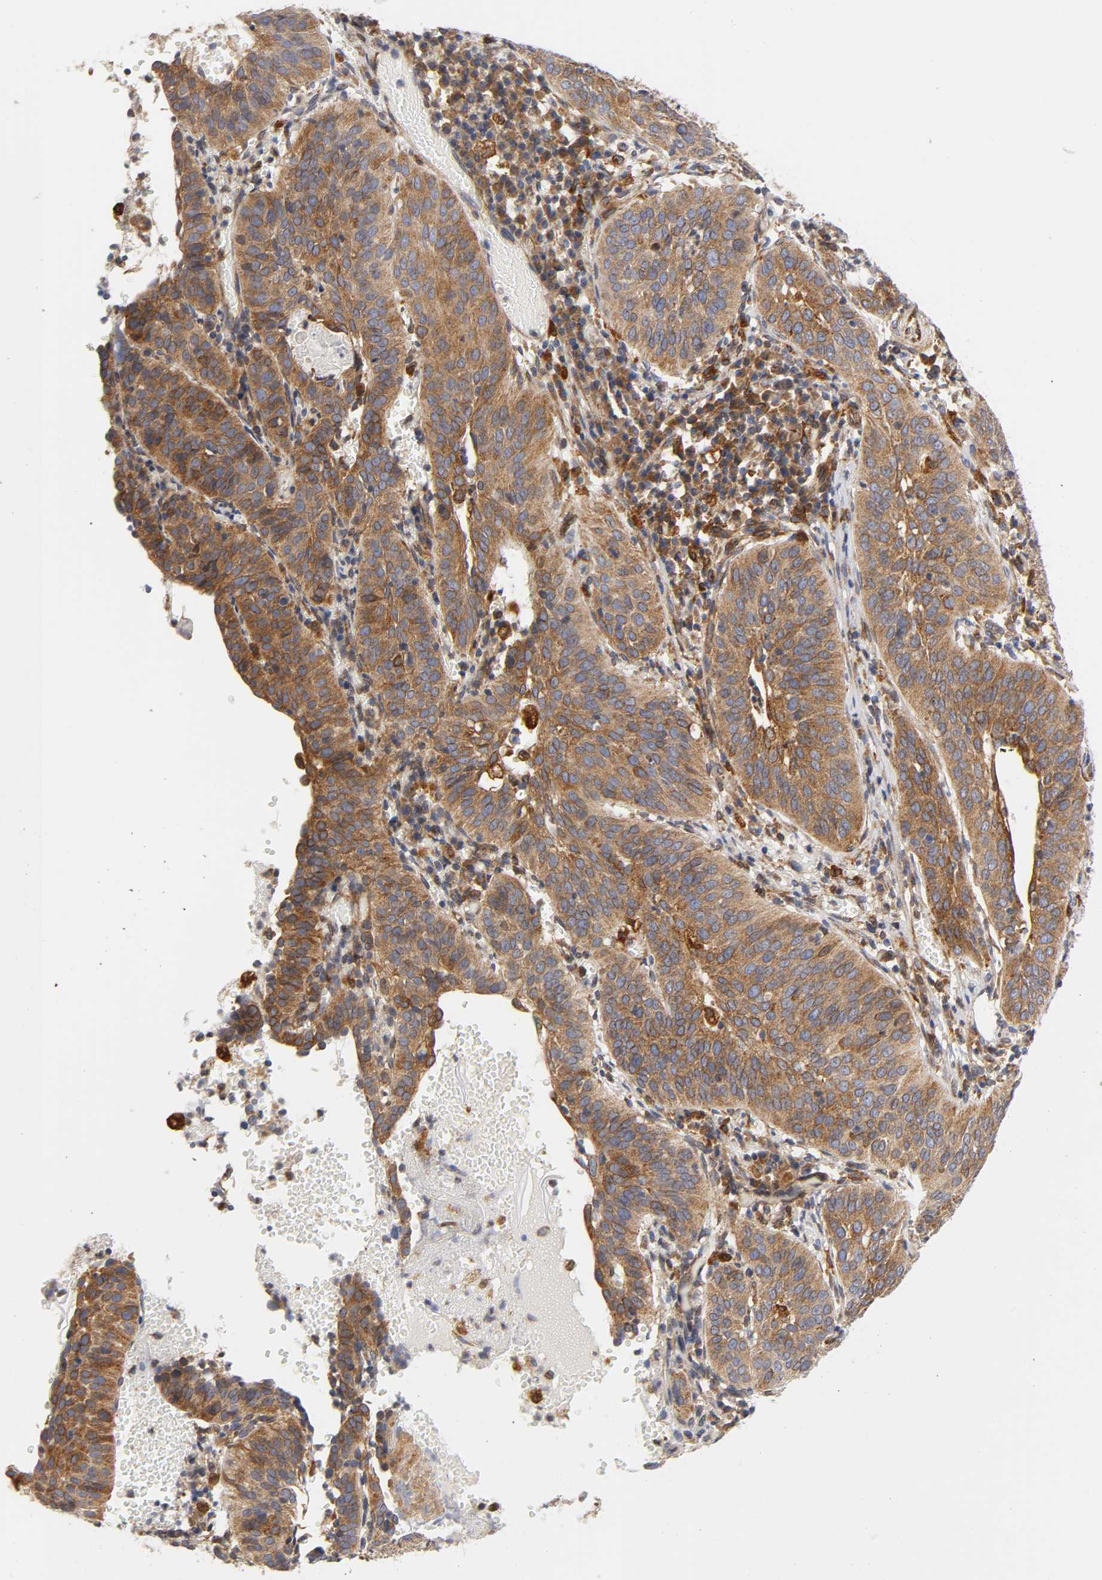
{"staining": {"intensity": "moderate", "quantity": ">75%", "location": "cytoplasmic/membranous"}, "tissue": "cervical cancer", "cell_type": "Tumor cells", "image_type": "cancer", "snomed": [{"axis": "morphology", "description": "Squamous cell carcinoma, NOS"}, {"axis": "topography", "description": "Cervix"}], "caption": "Immunohistochemistry staining of squamous cell carcinoma (cervical), which reveals medium levels of moderate cytoplasmic/membranous staining in about >75% of tumor cells indicating moderate cytoplasmic/membranous protein expression. The staining was performed using DAB (3,3'-diaminobenzidine) (brown) for protein detection and nuclei were counterstained in hematoxylin (blue).", "gene": "POR", "patient": {"sex": "female", "age": 39}}